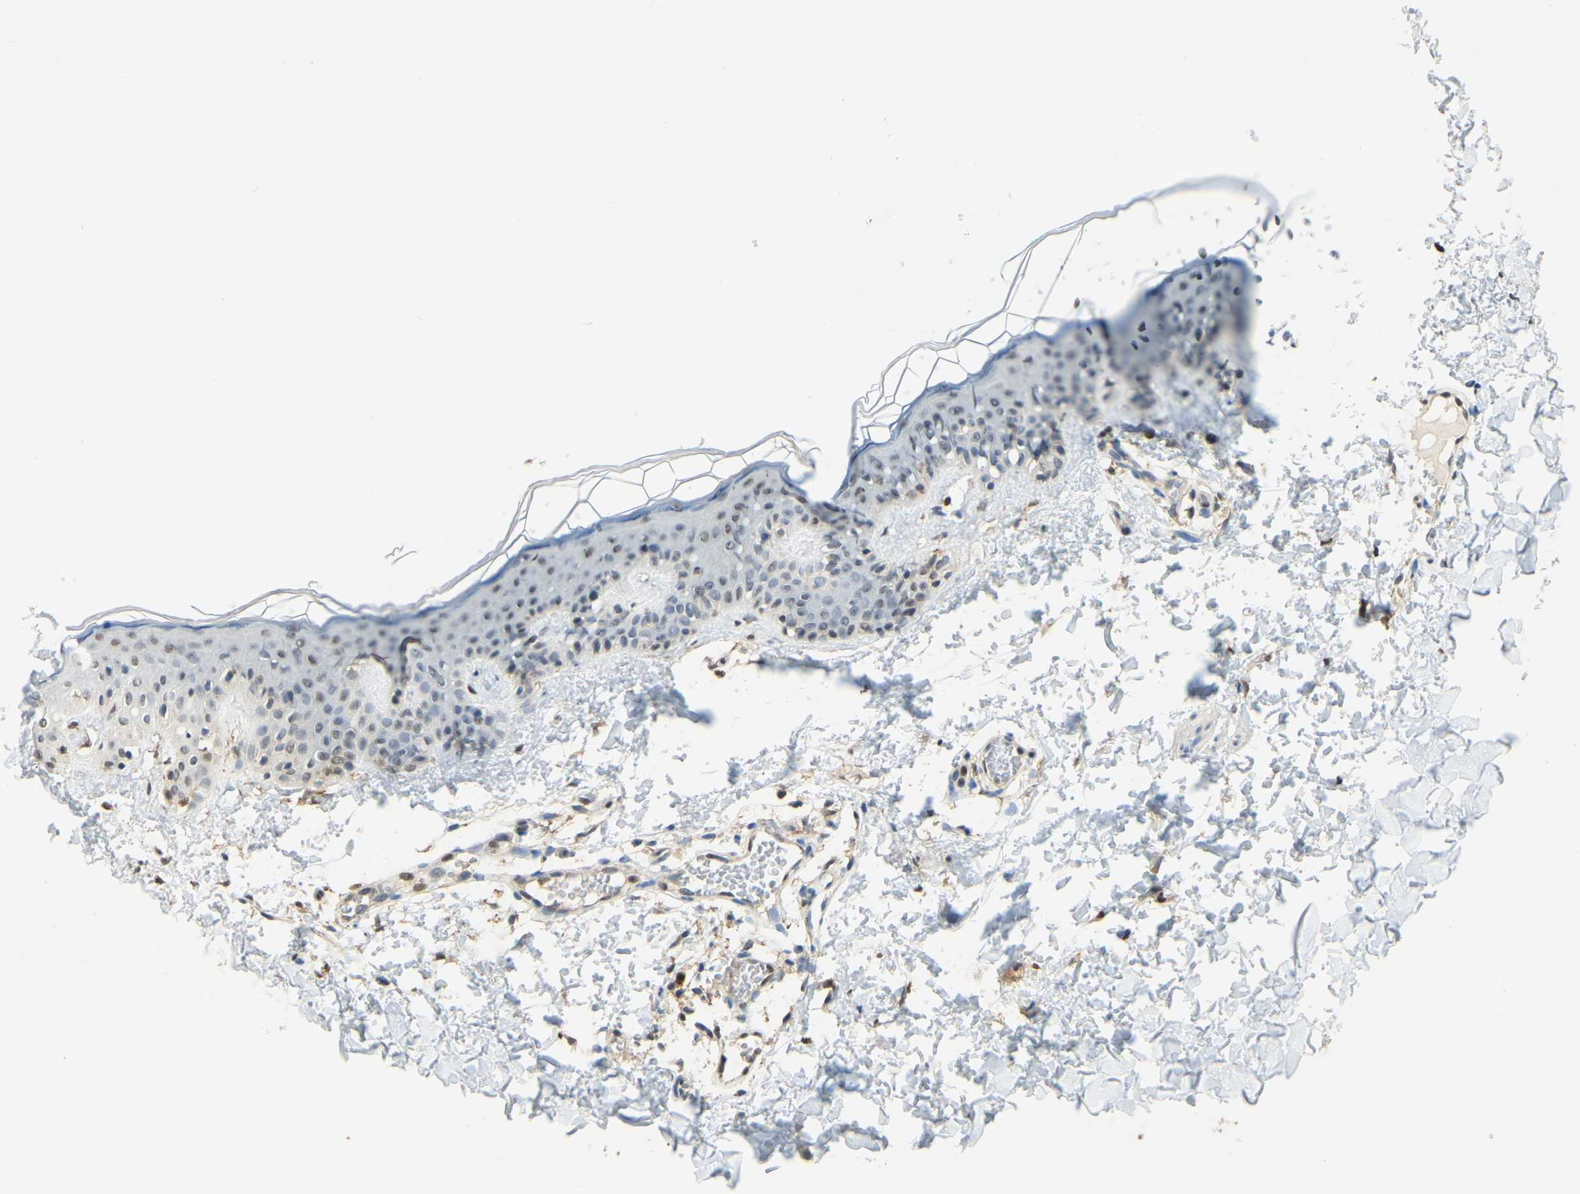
{"staining": {"intensity": "moderate", "quantity": ">75%", "location": "cytoplasmic/membranous"}, "tissue": "skin", "cell_type": "Fibroblasts", "image_type": "normal", "snomed": [{"axis": "morphology", "description": "Normal tissue, NOS"}, {"axis": "topography", "description": "Skin"}], "caption": "DAB (3,3'-diaminobenzidine) immunohistochemical staining of normal human skin demonstrates moderate cytoplasmic/membranous protein staining in approximately >75% of fibroblasts.", "gene": "NANS", "patient": {"sex": "male", "age": 30}}